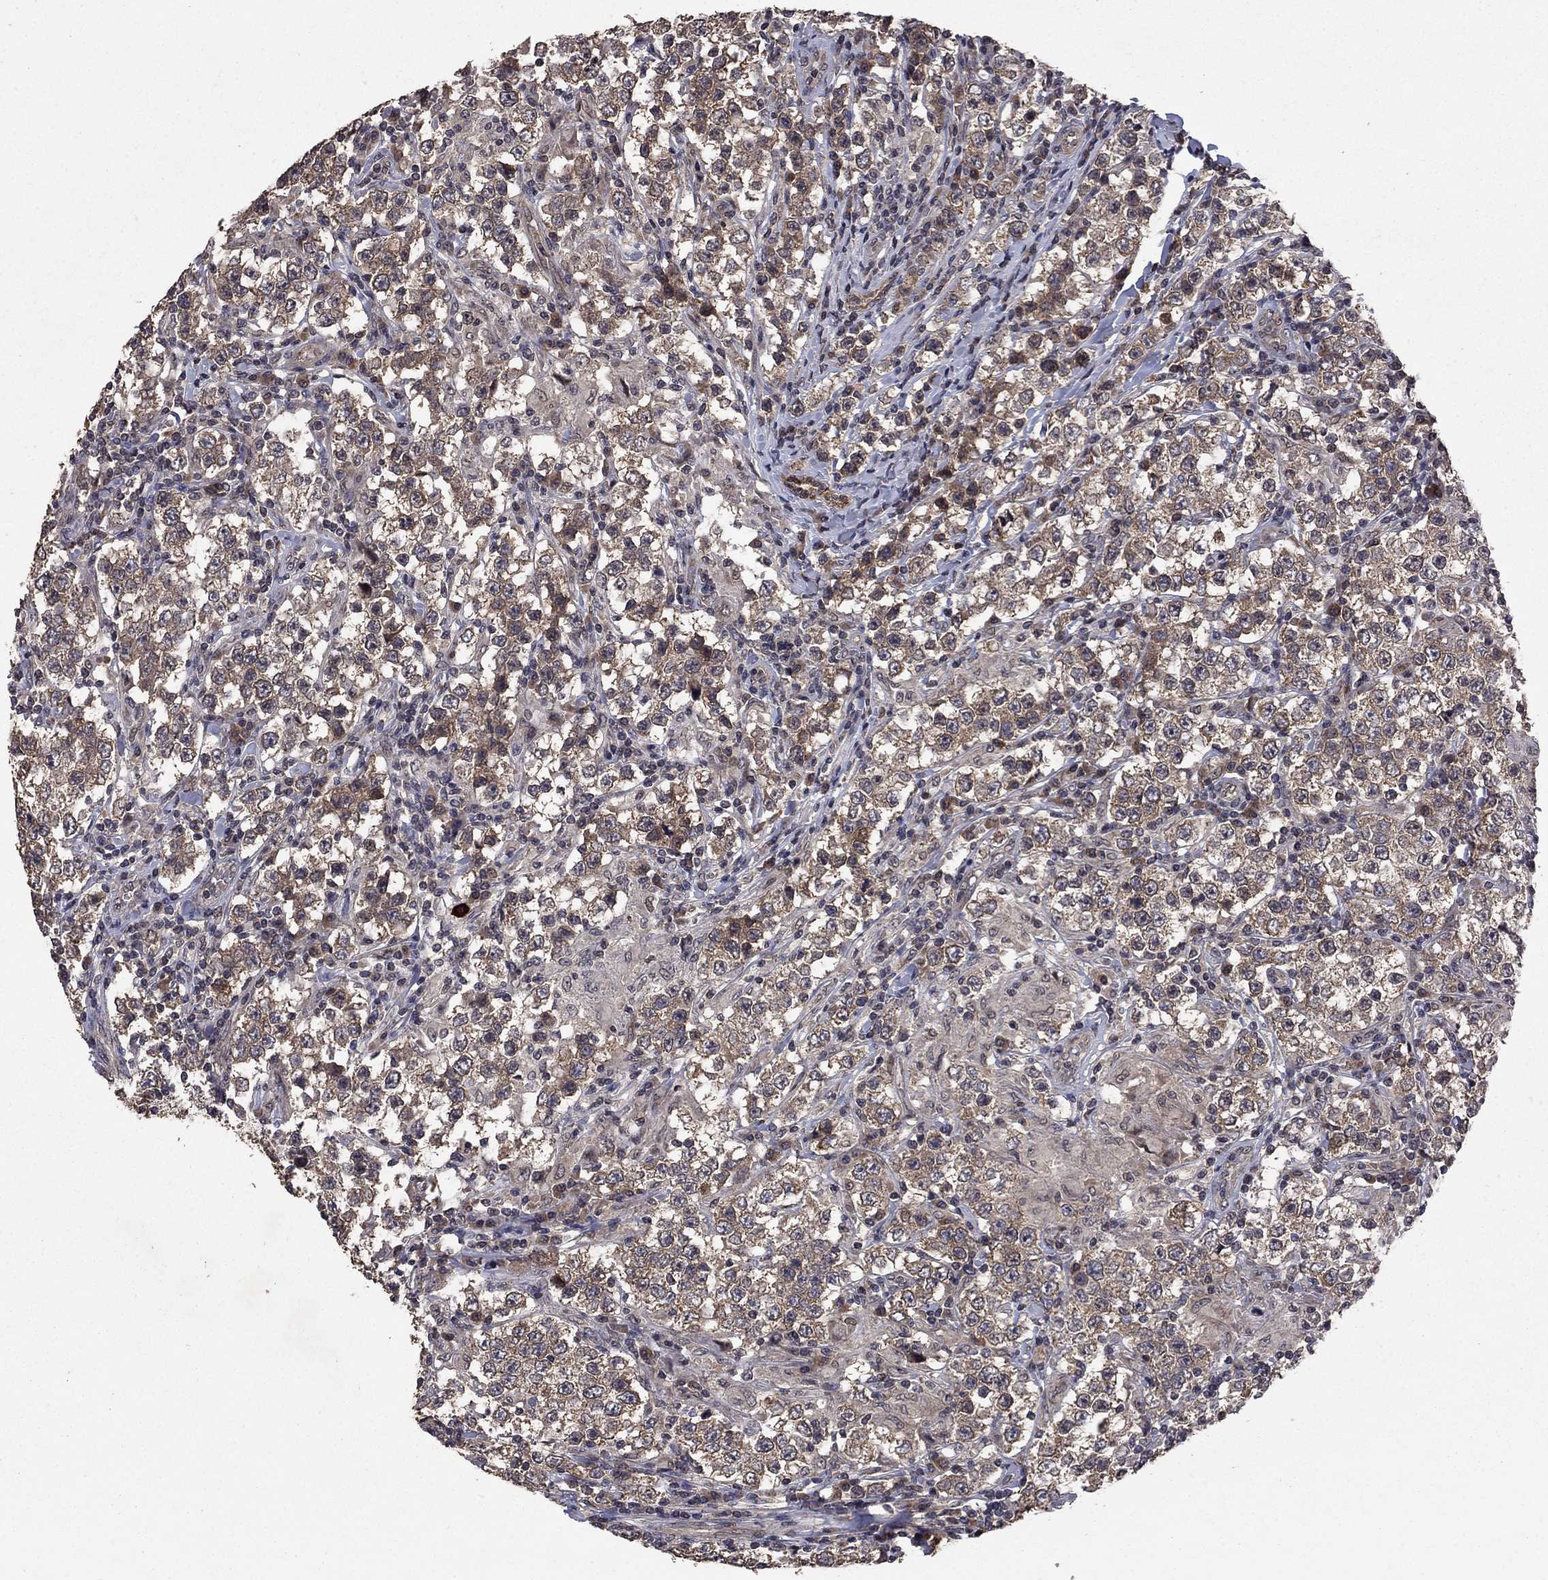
{"staining": {"intensity": "weak", "quantity": ">75%", "location": "cytoplasmic/membranous"}, "tissue": "testis cancer", "cell_type": "Tumor cells", "image_type": "cancer", "snomed": [{"axis": "morphology", "description": "Seminoma, NOS"}, {"axis": "morphology", "description": "Carcinoma, Embryonal, NOS"}, {"axis": "topography", "description": "Testis"}], "caption": "Seminoma (testis) stained for a protein displays weak cytoplasmic/membranous positivity in tumor cells.", "gene": "DHRS1", "patient": {"sex": "male", "age": 41}}